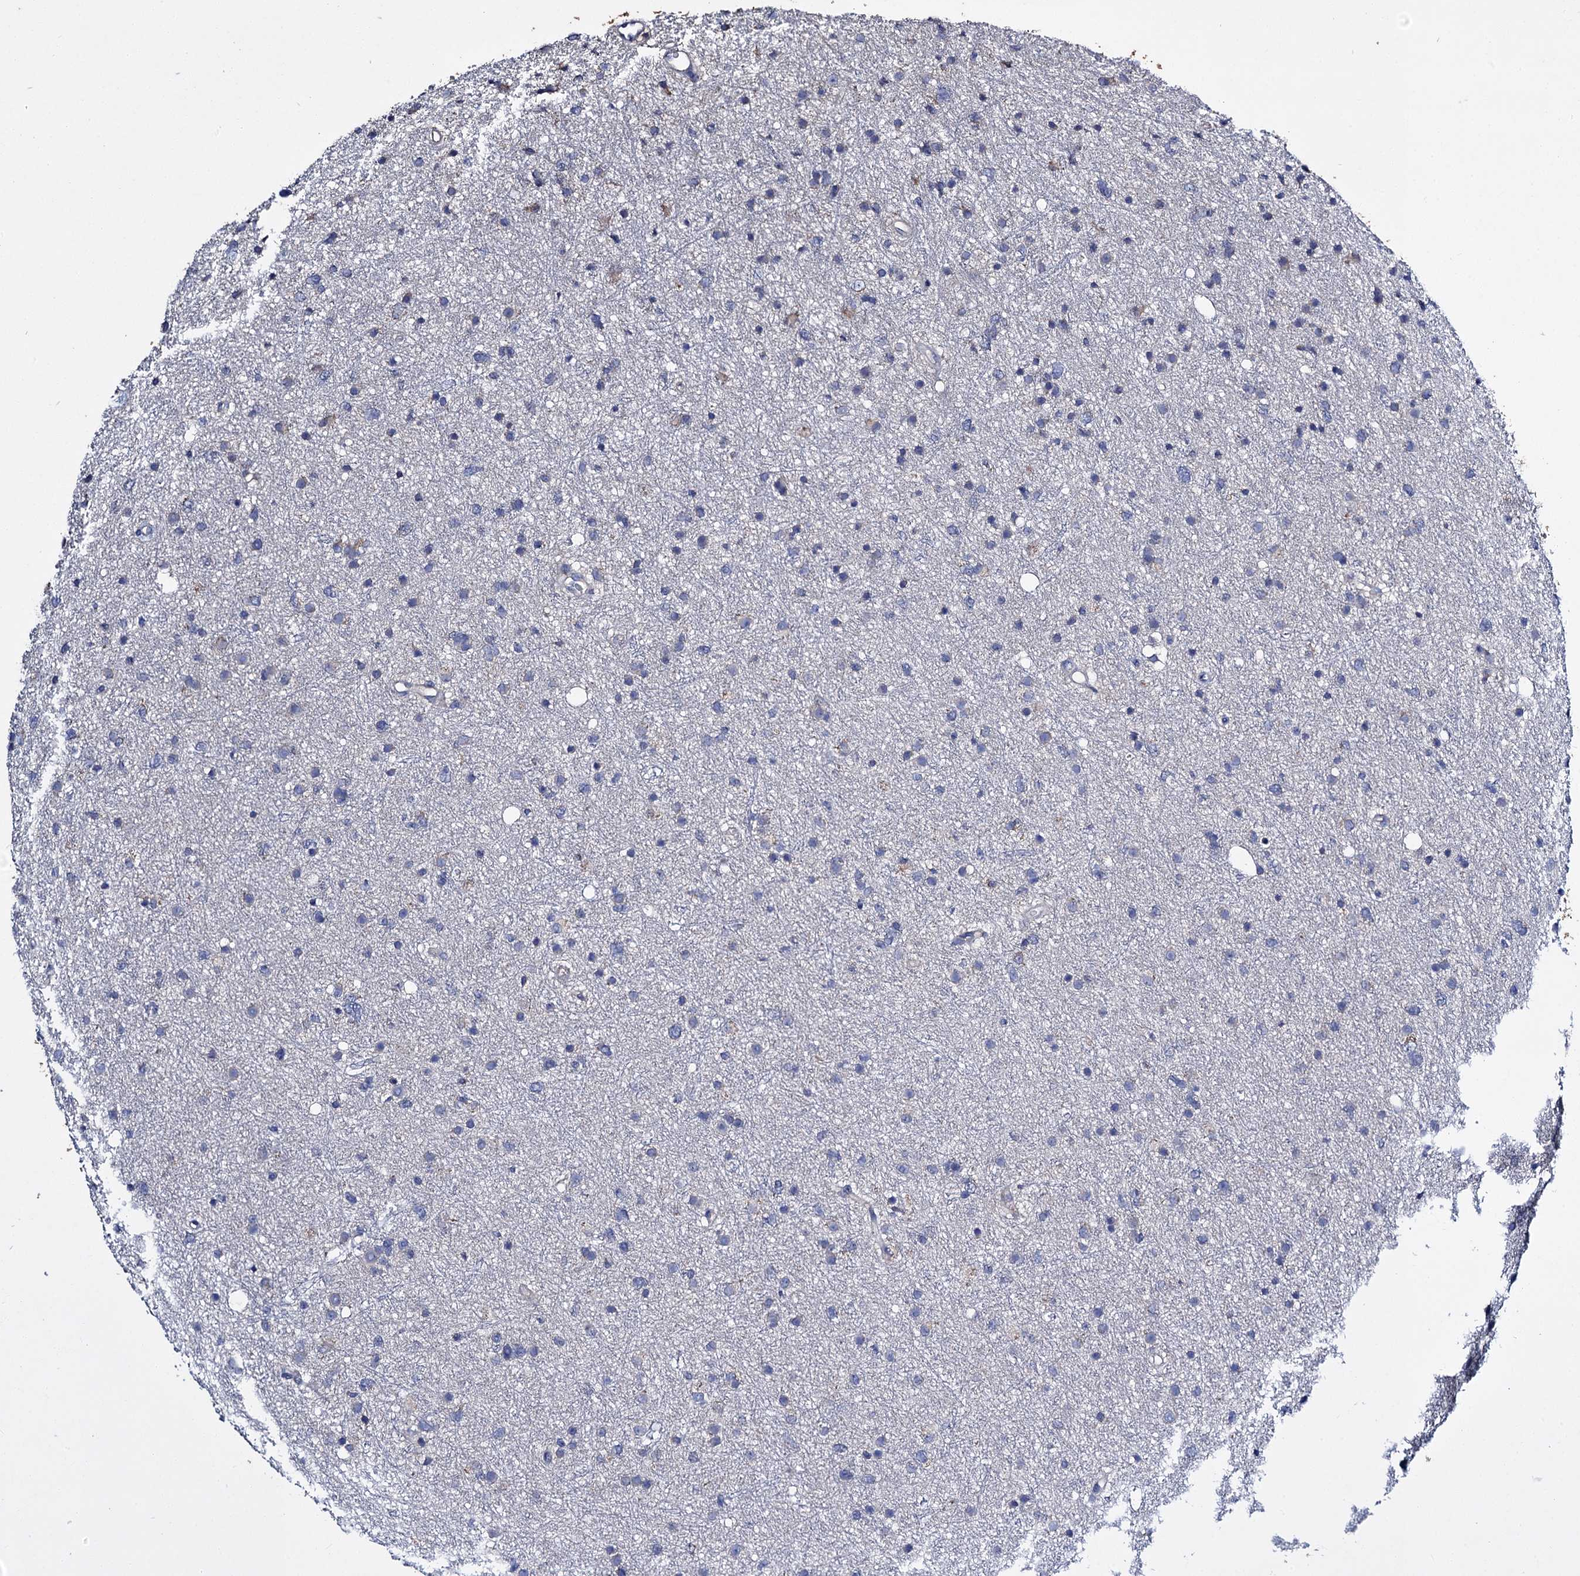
{"staining": {"intensity": "negative", "quantity": "none", "location": "none"}, "tissue": "glioma", "cell_type": "Tumor cells", "image_type": "cancer", "snomed": [{"axis": "morphology", "description": "Glioma, malignant, Low grade"}, {"axis": "topography", "description": "Cerebral cortex"}], "caption": "DAB (3,3'-diaminobenzidine) immunohistochemical staining of human malignant glioma (low-grade) demonstrates no significant positivity in tumor cells. (DAB (3,3'-diaminobenzidine) immunohistochemistry, high magnification).", "gene": "UBASH3B", "patient": {"sex": "female", "age": 39}}